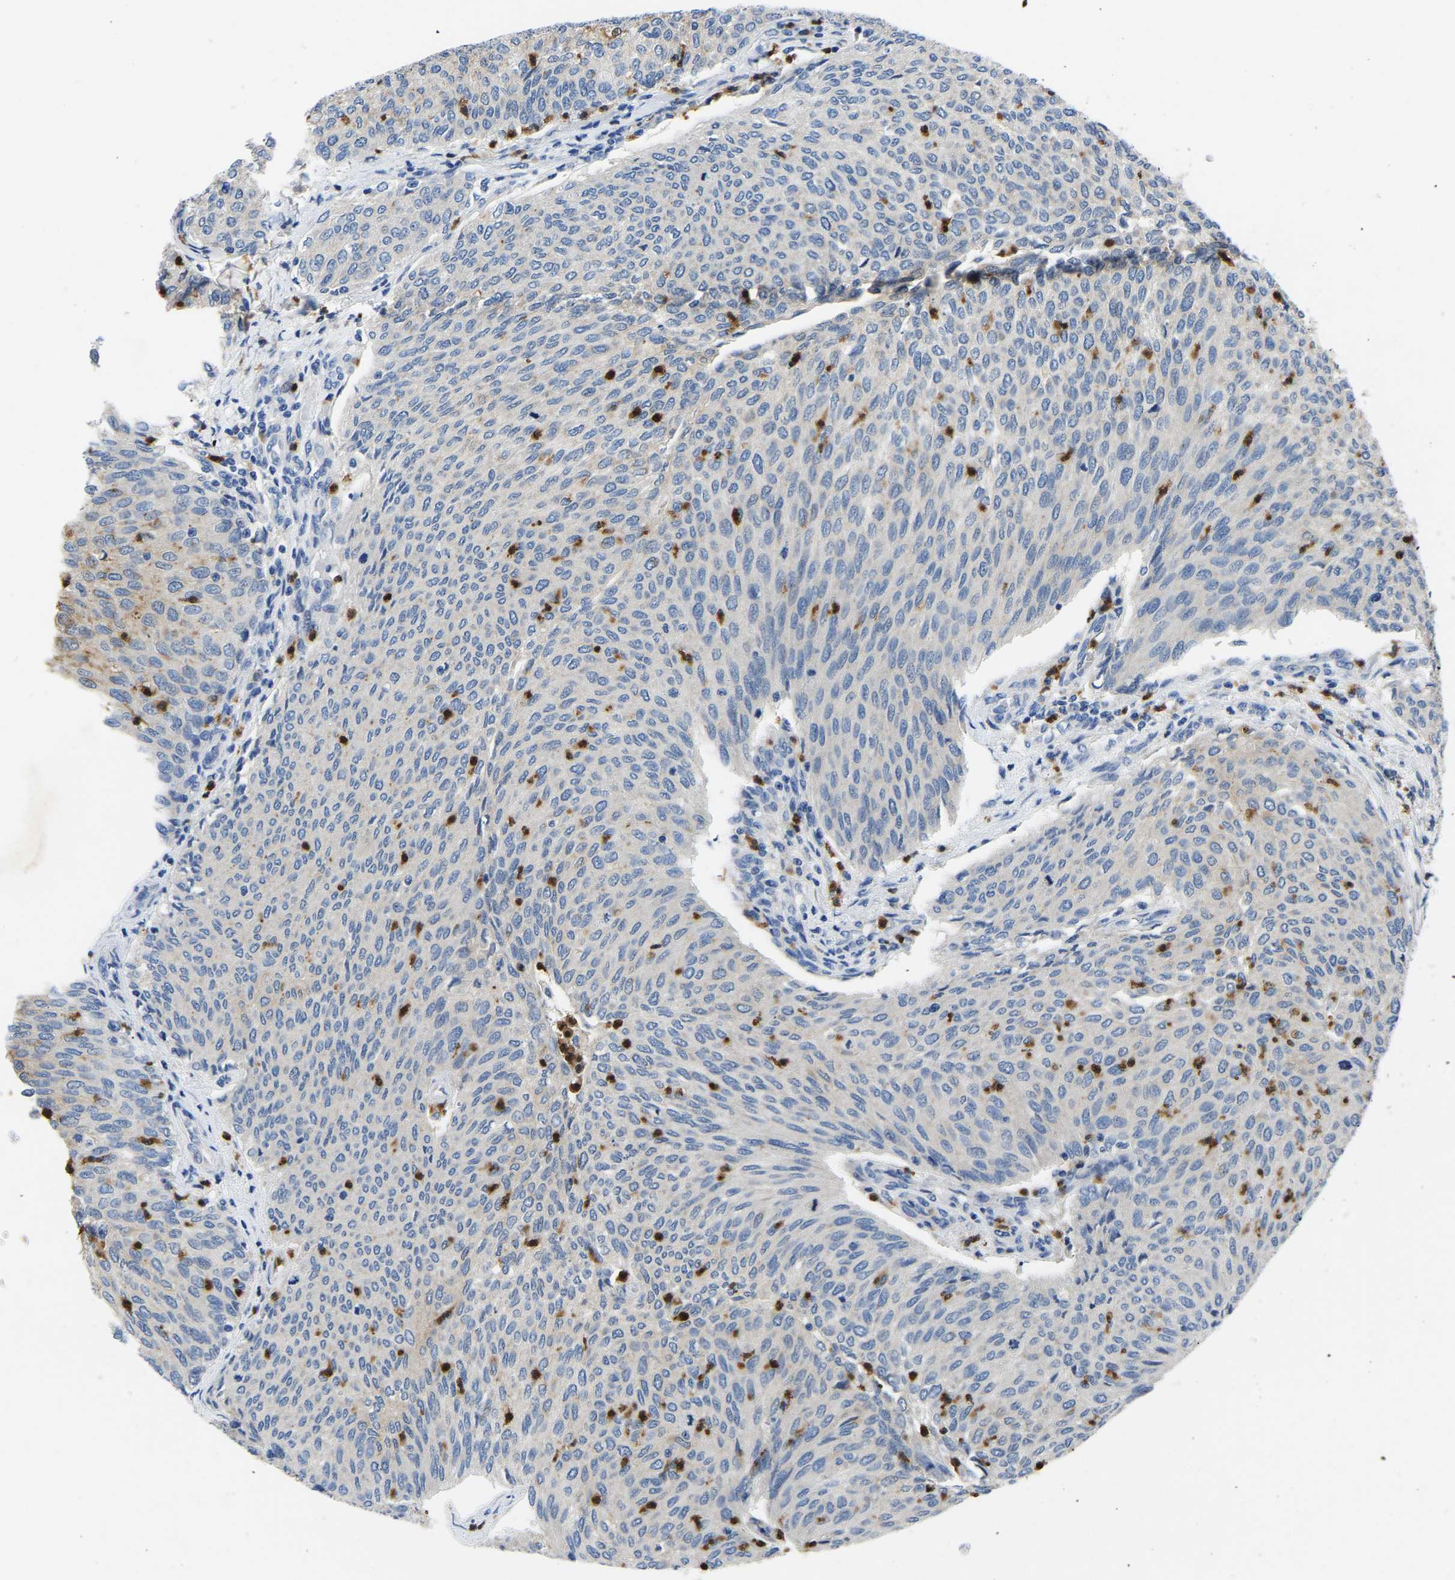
{"staining": {"intensity": "weak", "quantity": "<25%", "location": "cytoplasmic/membranous"}, "tissue": "urothelial cancer", "cell_type": "Tumor cells", "image_type": "cancer", "snomed": [{"axis": "morphology", "description": "Urothelial carcinoma, Low grade"}, {"axis": "topography", "description": "Urinary bladder"}], "caption": "IHC of urothelial cancer exhibits no staining in tumor cells.", "gene": "TOR1B", "patient": {"sex": "female", "age": 79}}